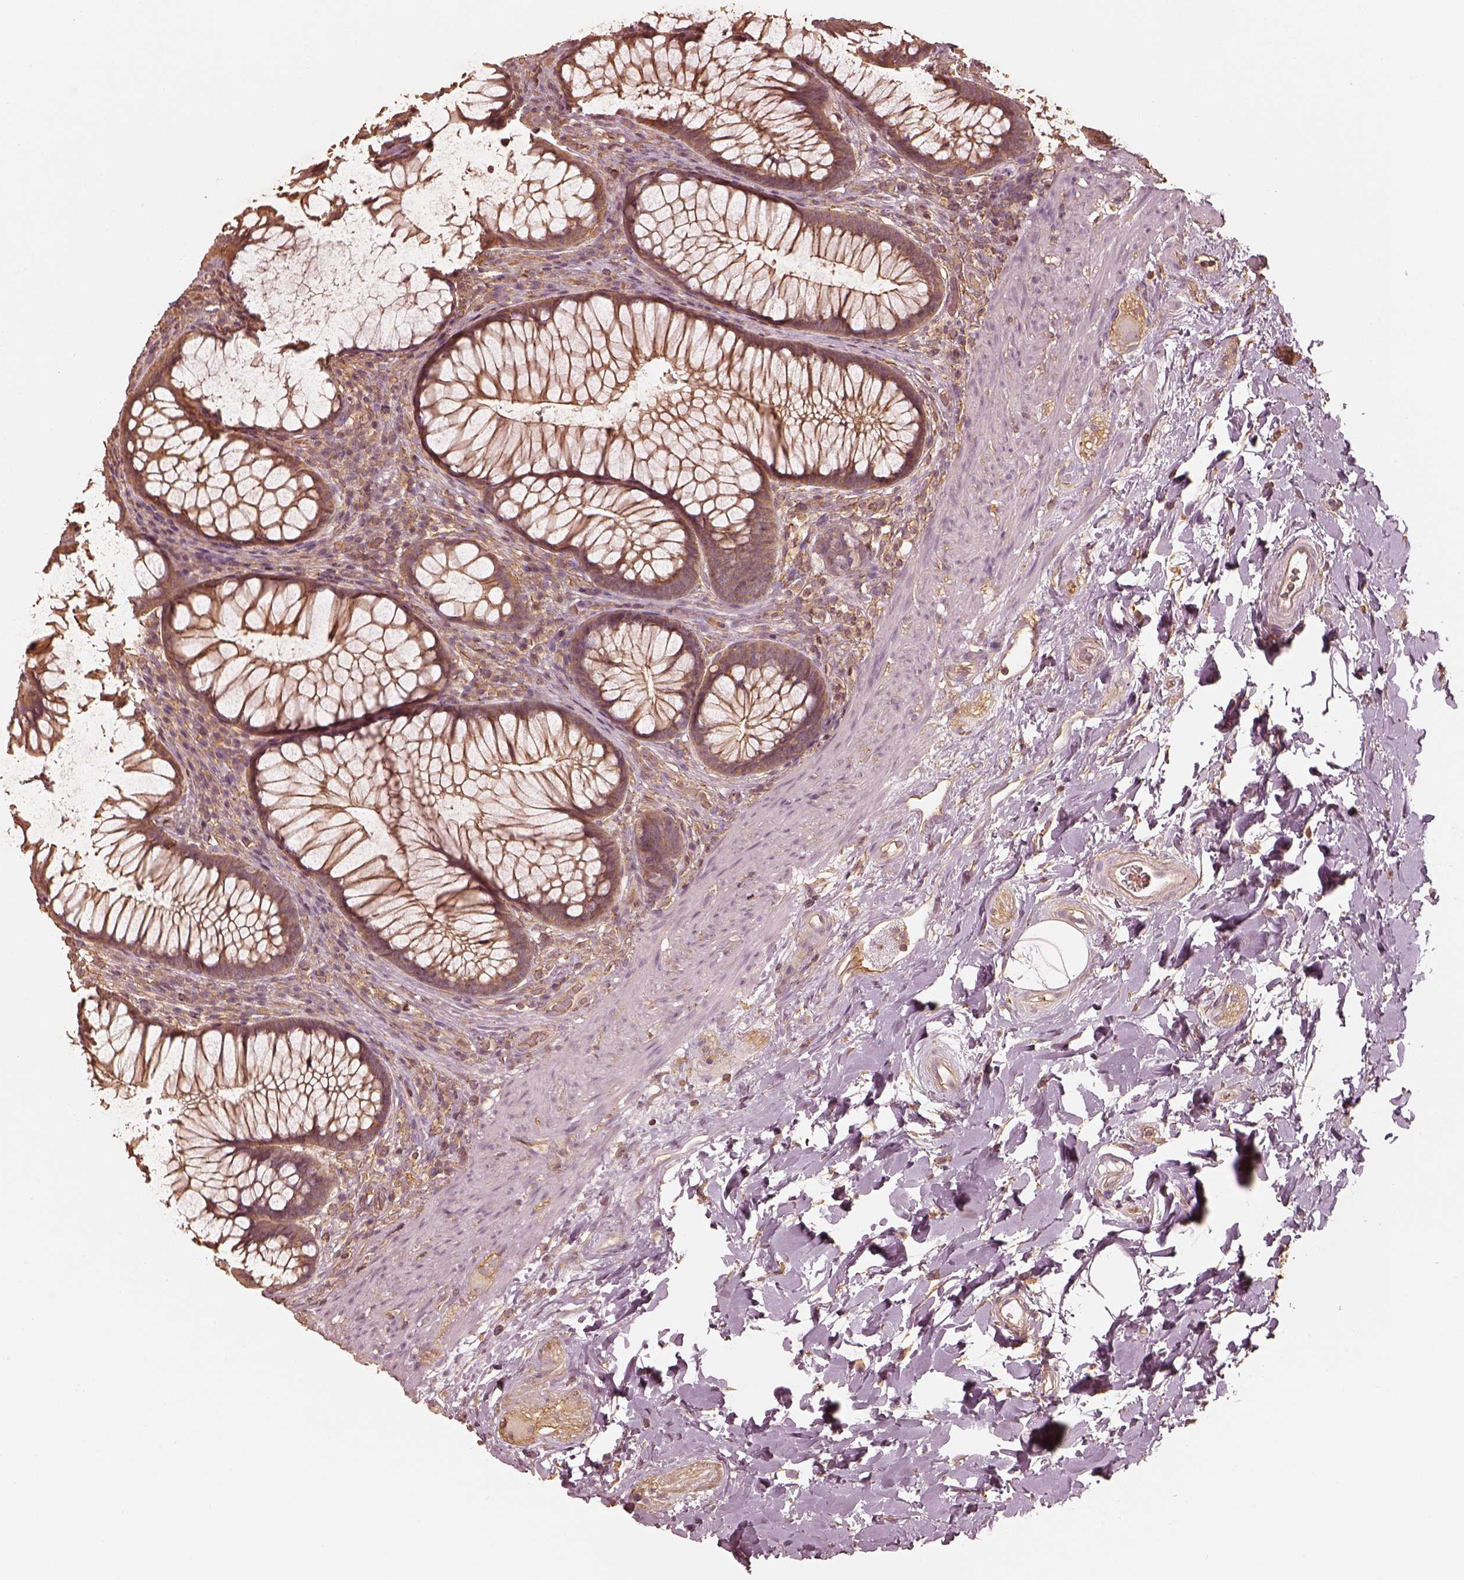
{"staining": {"intensity": "moderate", "quantity": ">75%", "location": "cytoplasmic/membranous"}, "tissue": "rectum", "cell_type": "Glandular cells", "image_type": "normal", "snomed": [{"axis": "morphology", "description": "Normal tissue, NOS"}, {"axis": "topography", "description": "Smooth muscle"}, {"axis": "topography", "description": "Rectum"}], "caption": "An immunohistochemistry histopathology image of unremarkable tissue is shown. Protein staining in brown labels moderate cytoplasmic/membranous positivity in rectum within glandular cells. (Stains: DAB (3,3'-diaminobenzidine) in brown, nuclei in blue, Microscopy: brightfield microscopy at high magnification).", "gene": "WDR7", "patient": {"sex": "male", "age": 53}}